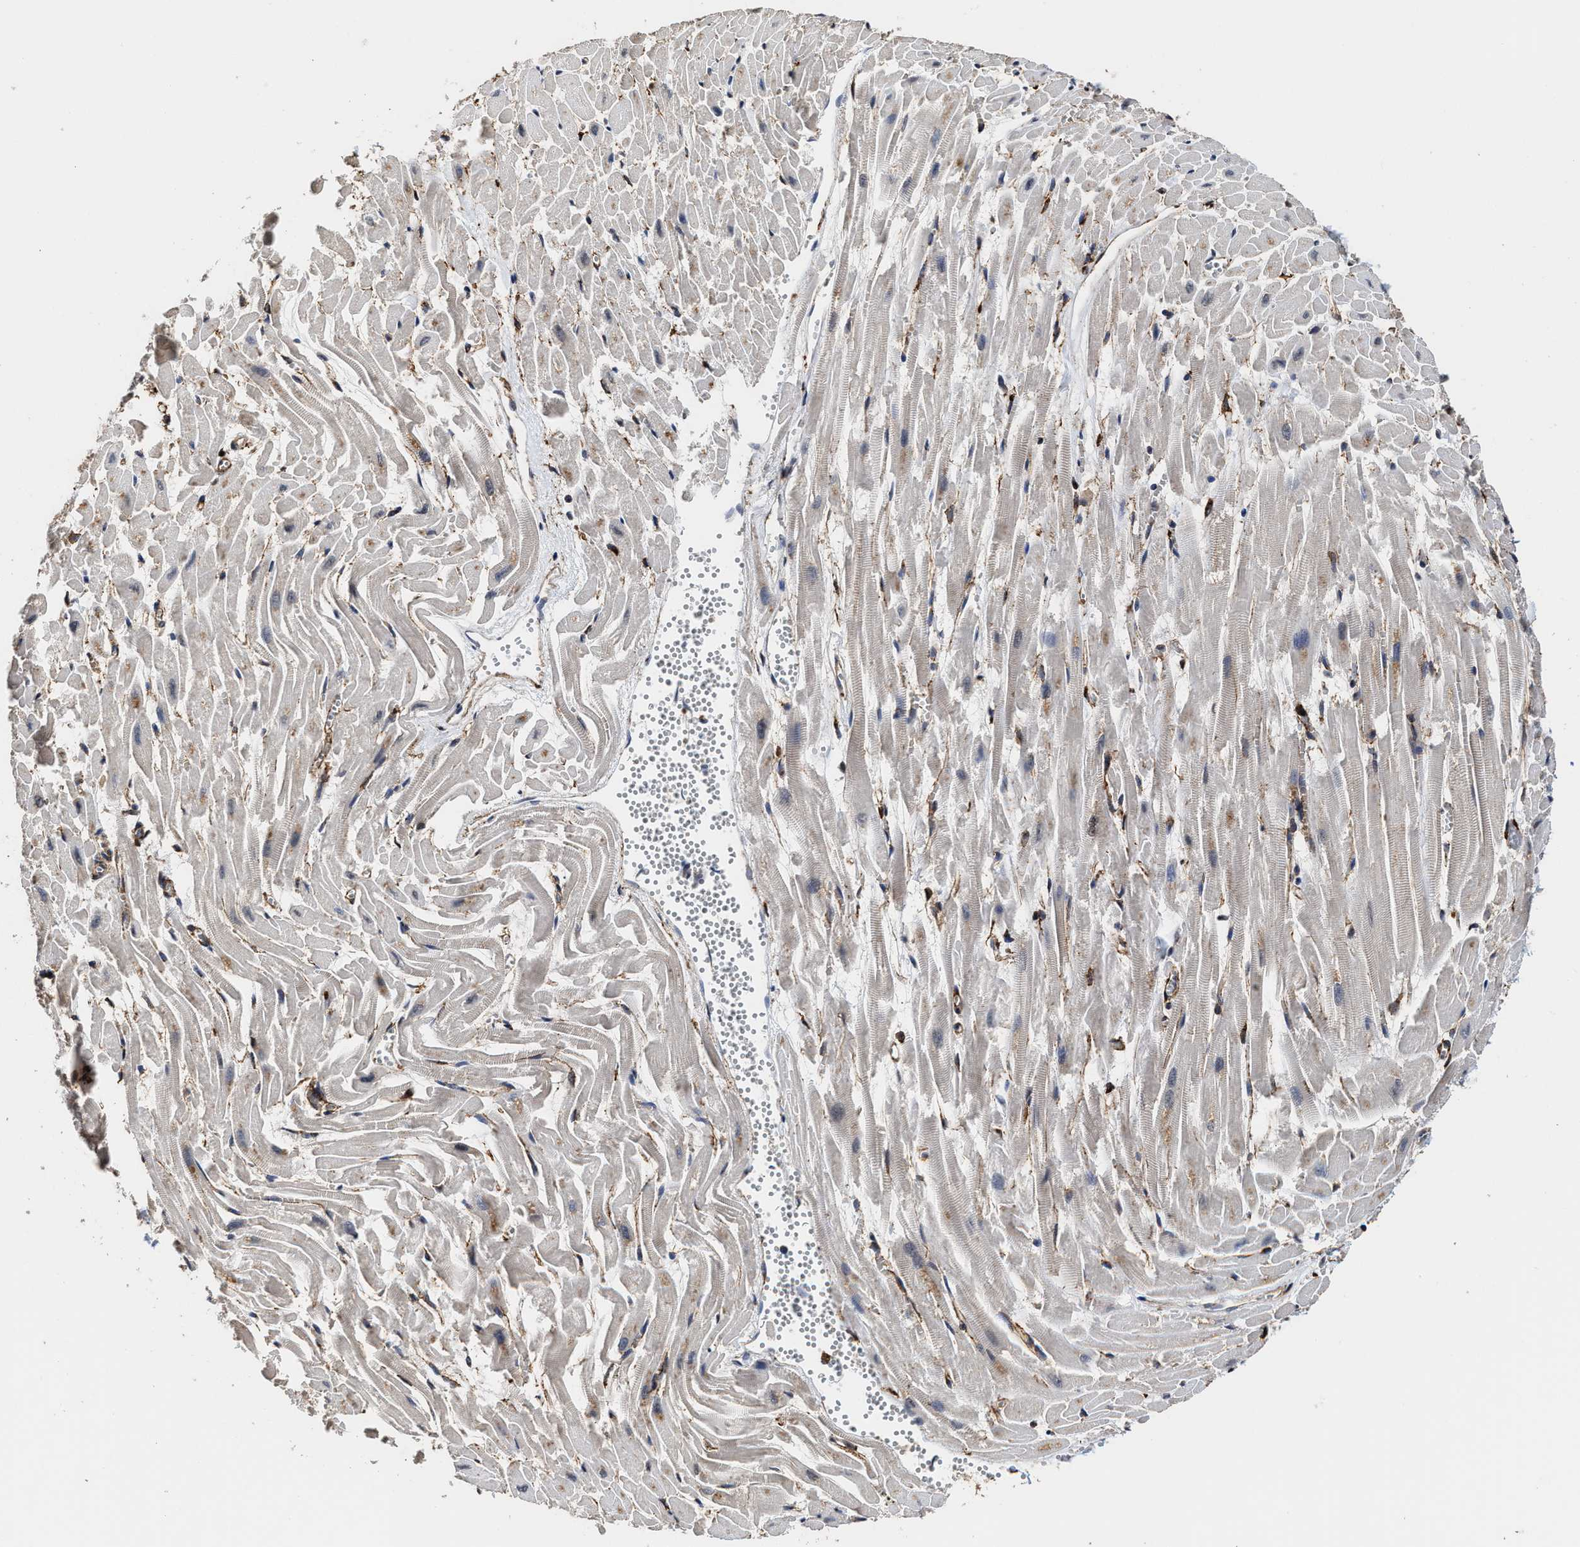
{"staining": {"intensity": "weak", "quantity": "<25%", "location": "cytoplasmic/membranous,nuclear"}, "tissue": "heart muscle", "cell_type": "Cardiomyocytes", "image_type": "normal", "snomed": [{"axis": "morphology", "description": "Normal tissue, NOS"}, {"axis": "topography", "description": "Heart"}], "caption": "Immunohistochemistry (IHC) photomicrograph of unremarkable heart muscle: human heart muscle stained with DAB reveals no significant protein expression in cardiomyocytes.", "gene": "SEPTIN2", "patient": {"sex": "female", "age": 19}}